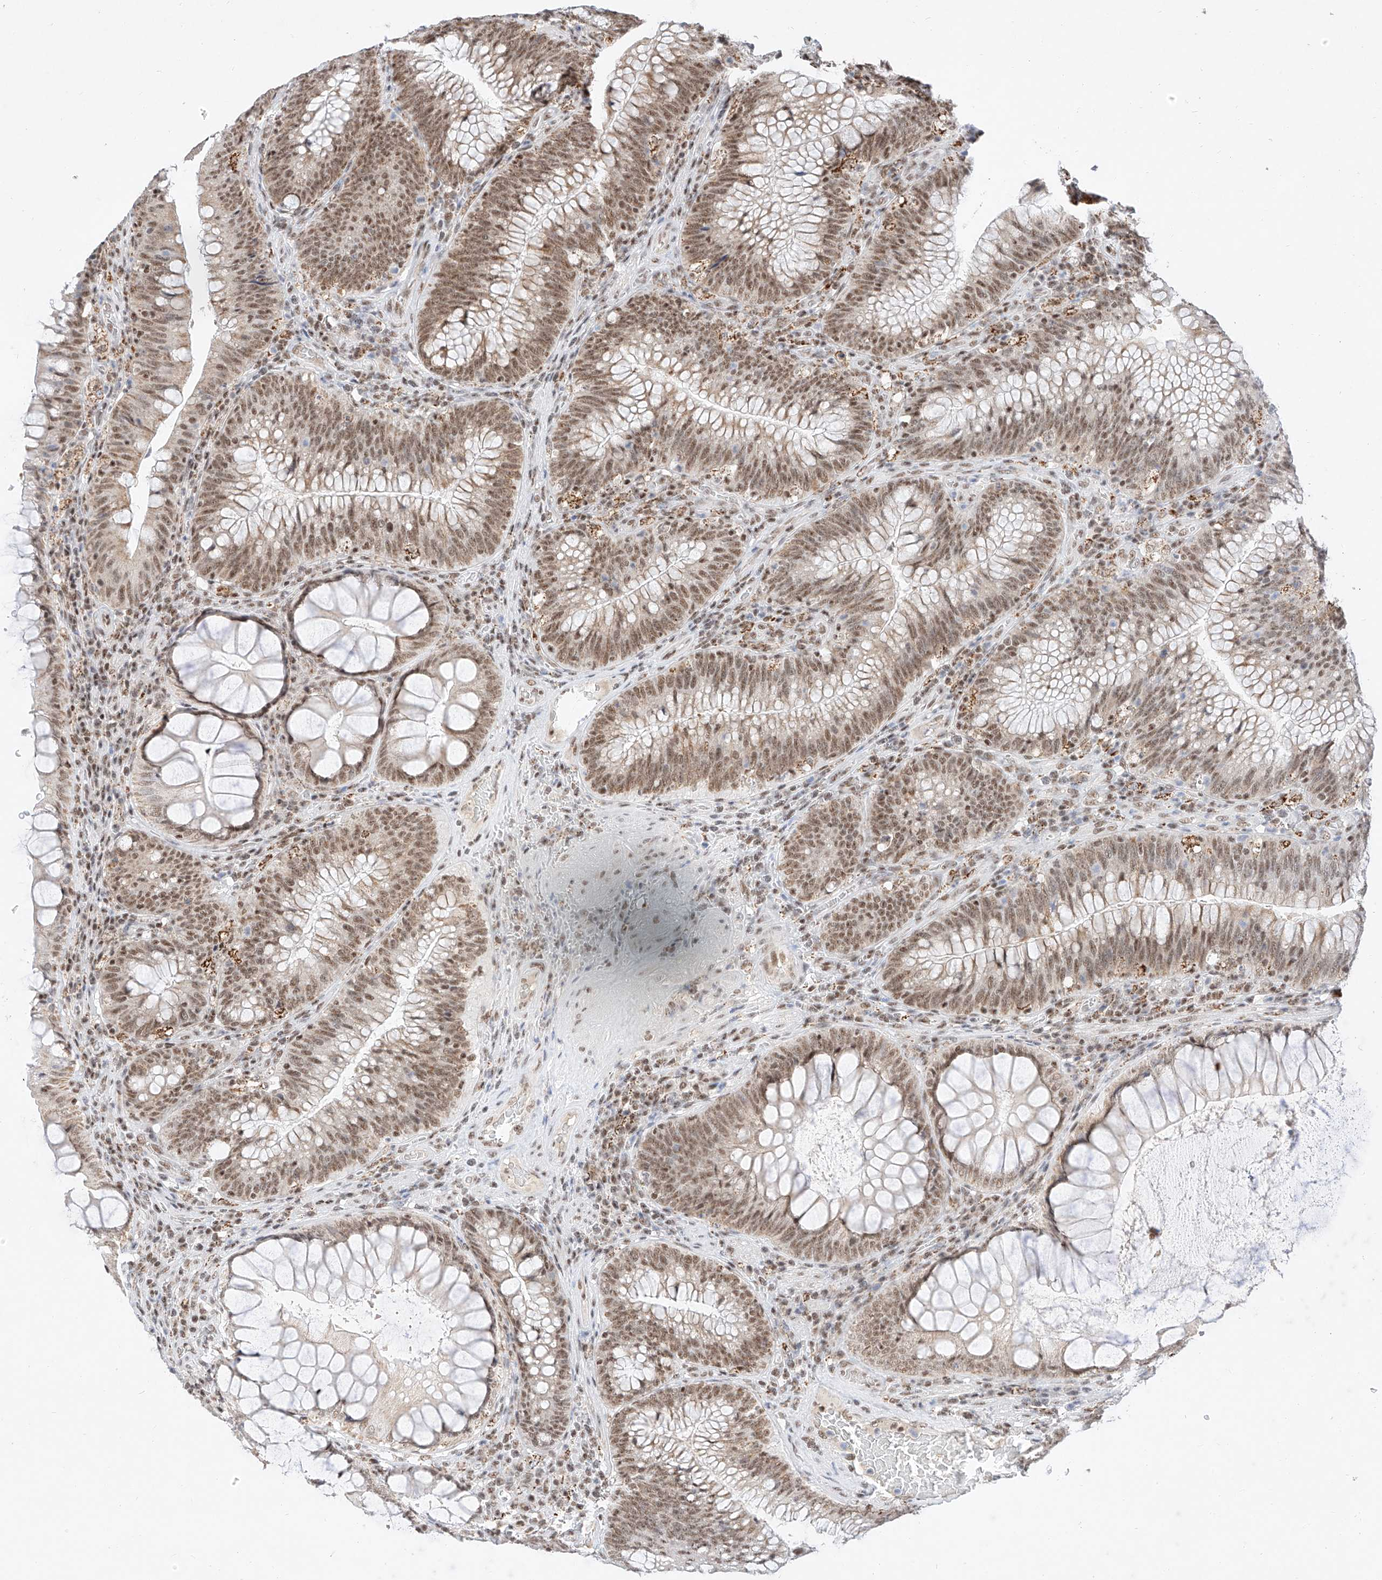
{"staining": {"intensity": "moderate", "quantity": ">75%", "location": "nuclear"}, "tissue": "colorectal cancer", "cell_type": "Tumor cells", "image_type": "cancer", "snomed": [{"axis": "morphology", "description": "Normal tissue, NOS"}, {"axis": "topography", "description": "Colon"}], "caption": "Immunohistochemical staining of human colorectal cancer demonstrates medium levels of moderate nuclear protein expression in about >75% of tumor cells. (DAB (3,3'-diaminobenzidine) IHC, brown staining for protein, blue staining for nuclei).", "gene": "NRF1", "patient": {"sex": "female", "age": 82}}